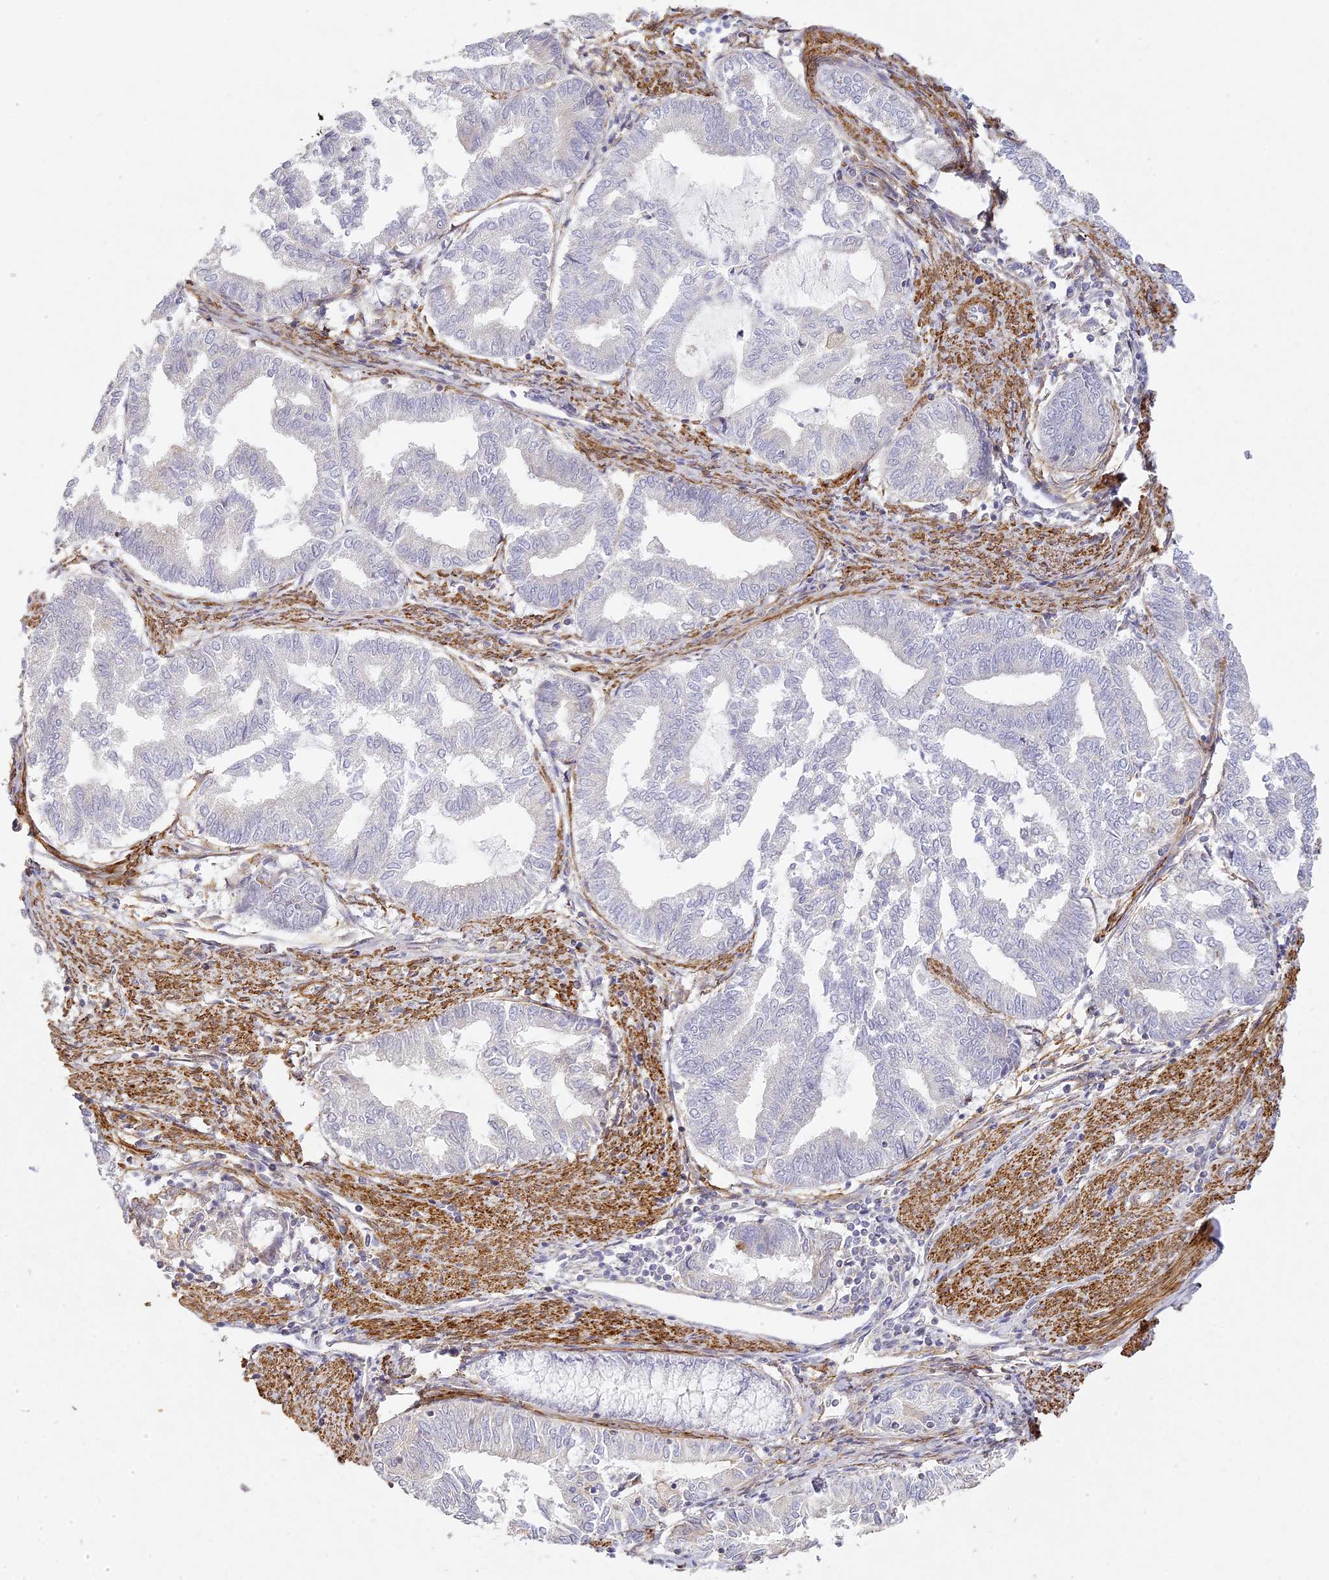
{"staining": {"intensity": "negative", "quantity": "none", "location": "none"}, "tissue": "endometrial cancer", "cell_type": "Tumor cells", "image_type": "cancer", "snomed": [{"axis": "morphology", "description": "Adenocarcinoma, NOS"}, {"axis": "topography", "description": "Endometrium"}], "caption": "A high-resolution photomicrograph shows IHC staining of endometrial adenocarcinoma, which demonstrates no significant expression in tumor cells. (Stains: DAB (3,3'-diaminobenzidine) IHC with hematoxylin counter stain, Microscopy: brightfield microscopy at high magnification).", "gene": "MED28", "patient": {"sex": "female", "age": 79}}